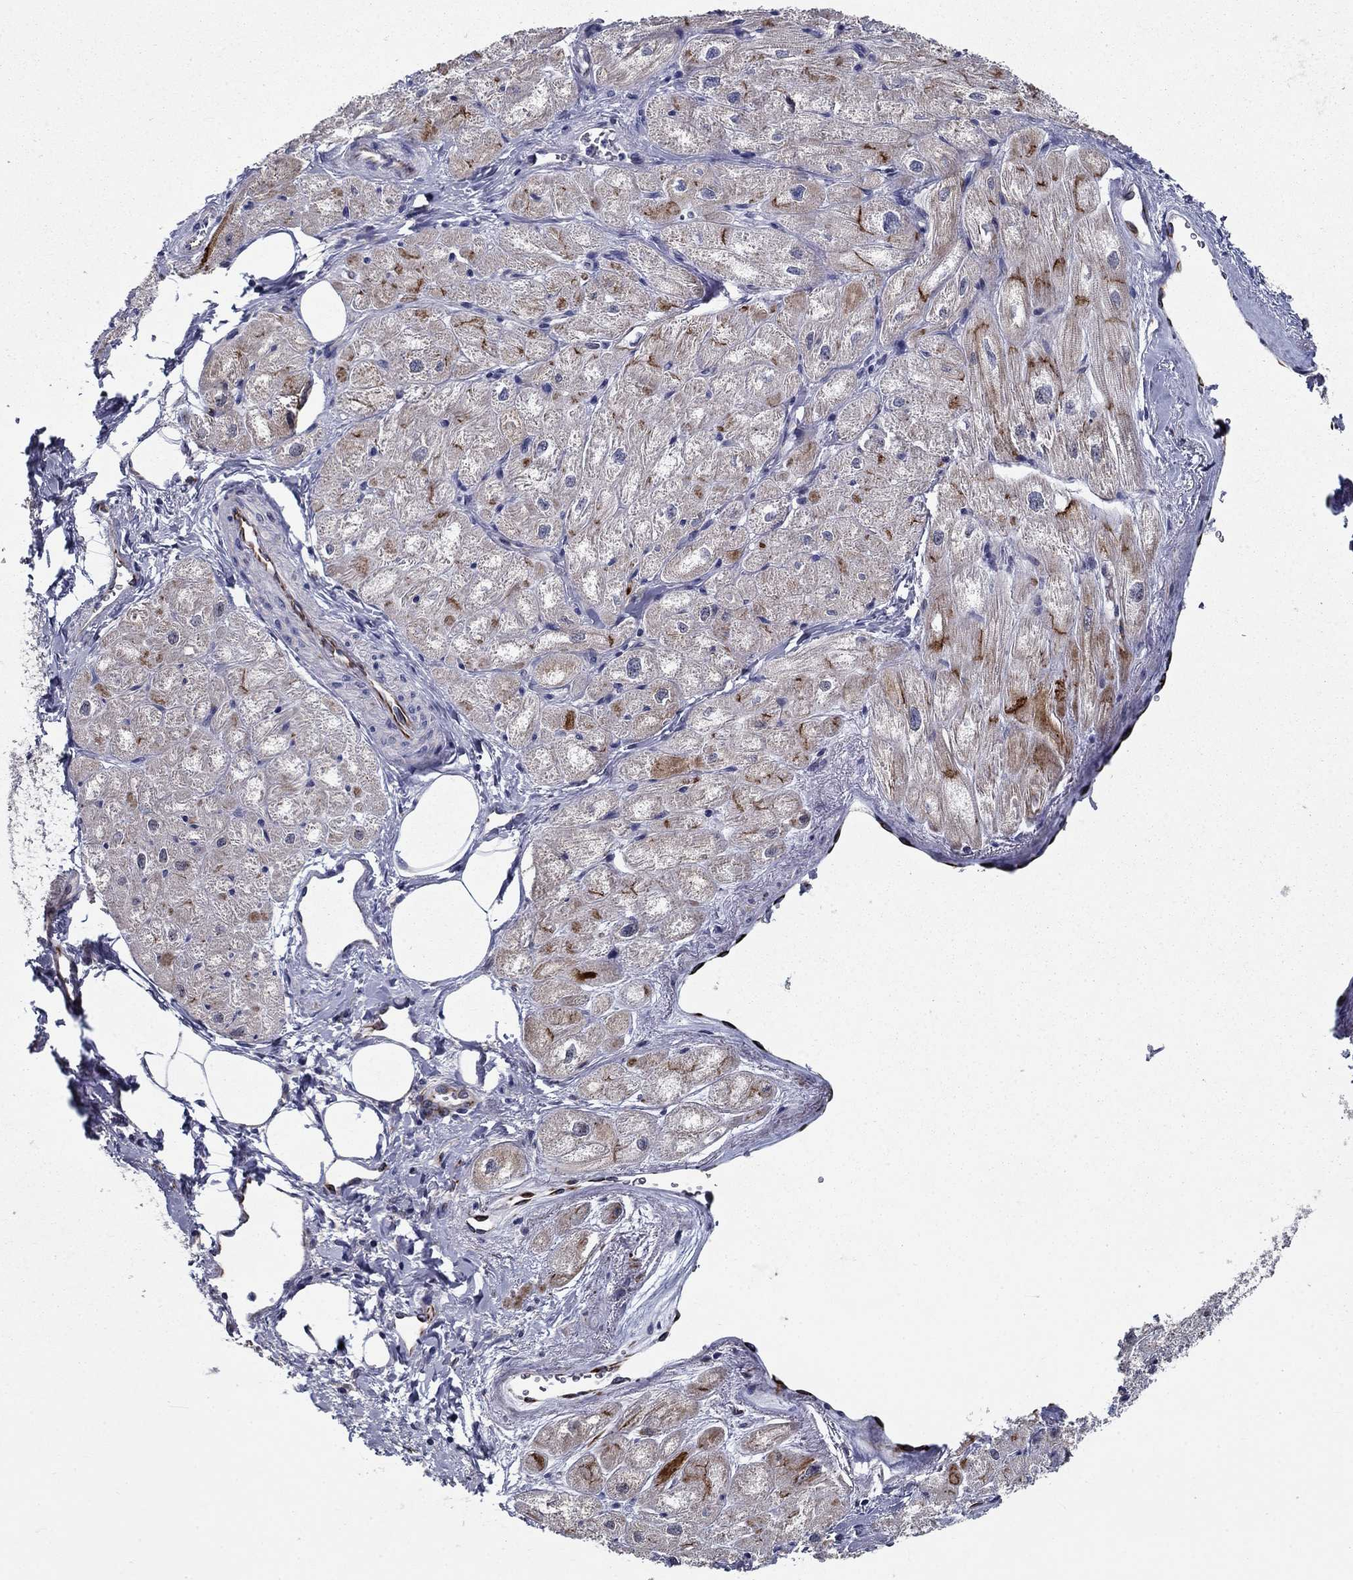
{"staining": {"intensity": "strong", "quantity": "<25%", "location": "cytoplasmic/membranous"}, "tissue": "heart muscle", "cell_type": "Cardiomyocytes", "image_type": "normal", "snomed": [{"axis": "morphology", "description": "Normal tissue, NOS"}, {"axis": "topography", "description": "Heart"}], "caption": "The histopathology image exhibits a brown stain indicating the presence of a protein in the cytoplasmic/membranous of cardiomyocytes in heart muscle.", "gene": "LACTB2", "patient": {"sex": "male", "age": 57}}